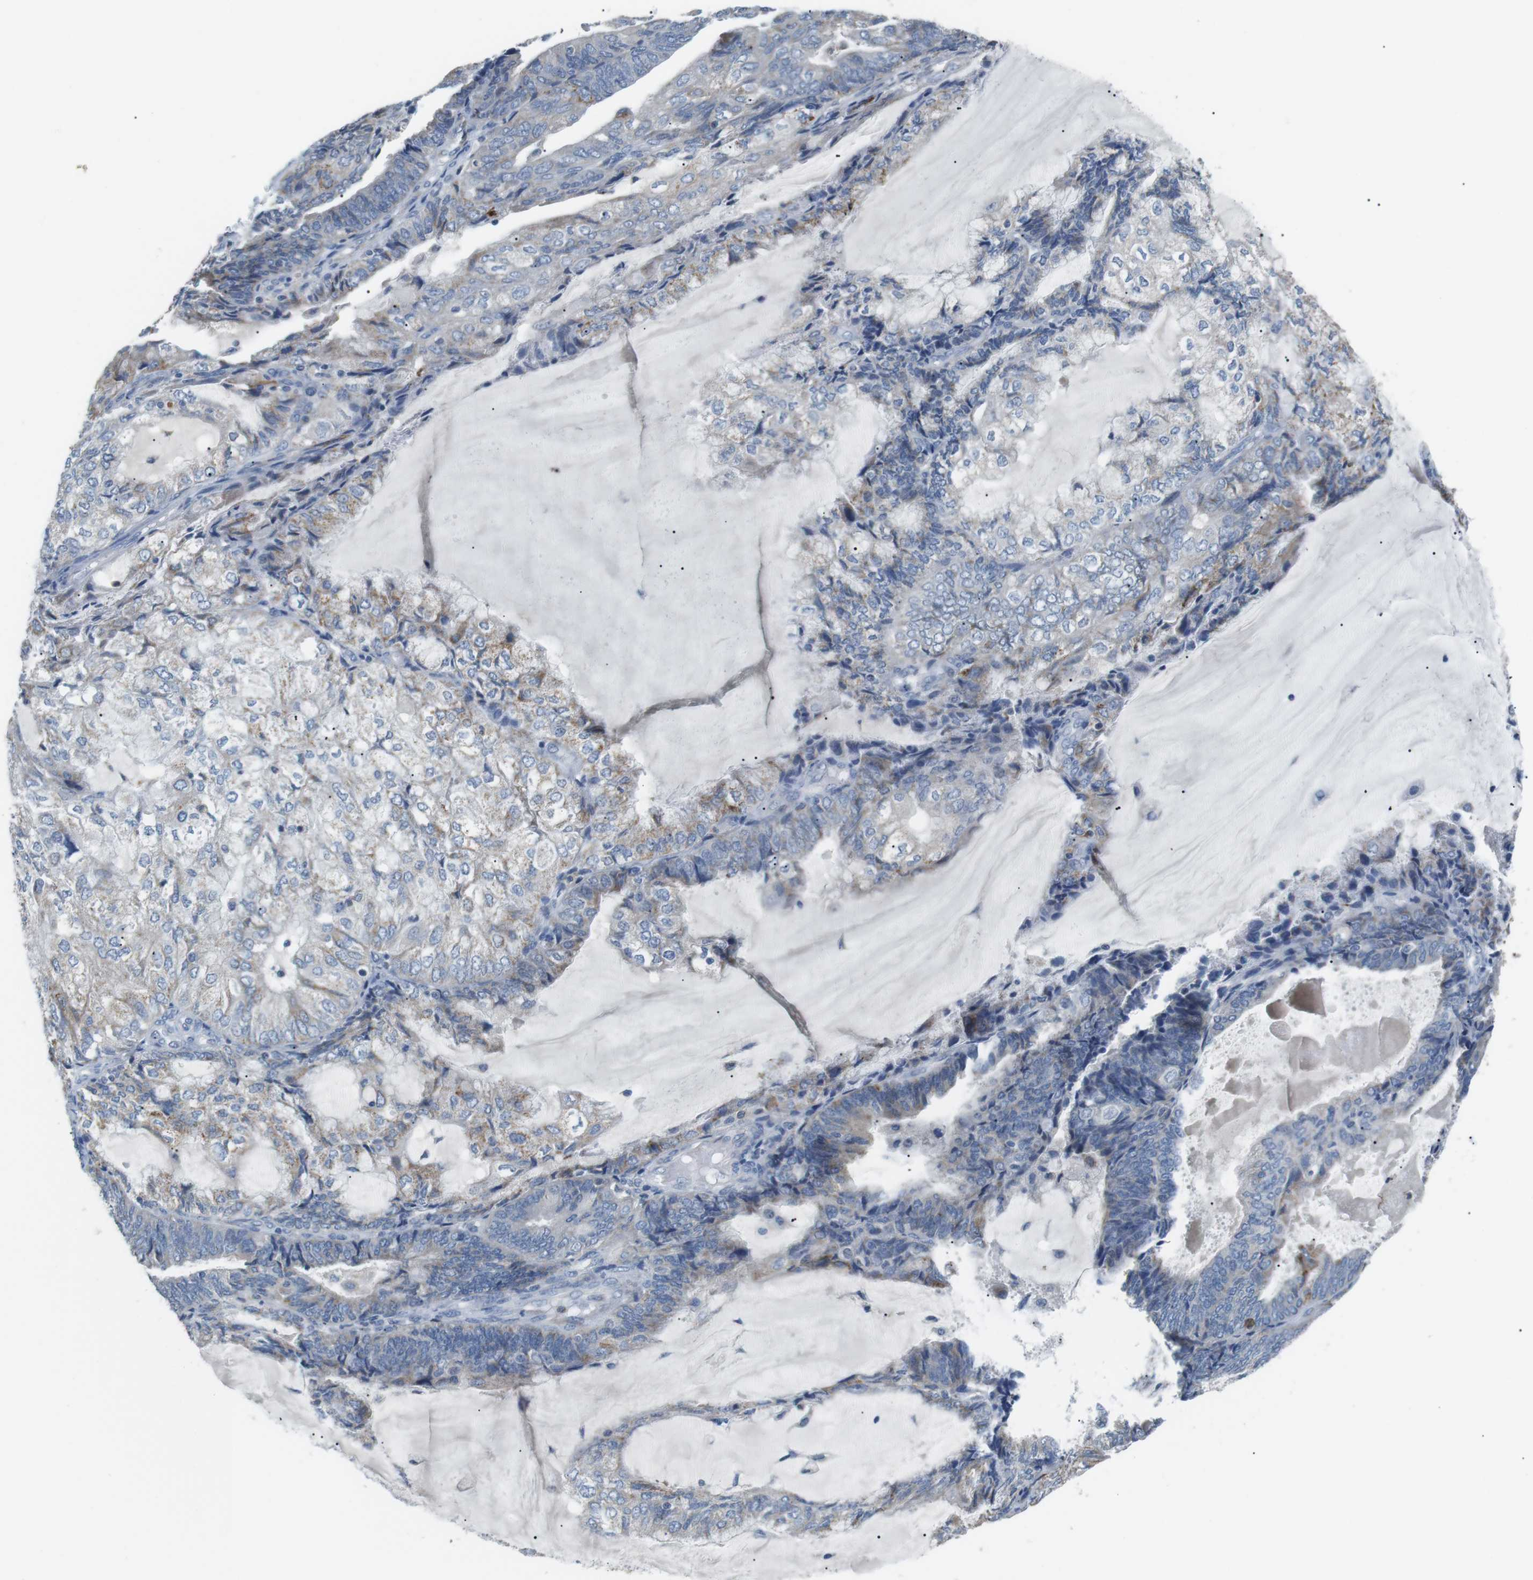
{"staining": {"intensity": "weak", "quantity": "<25%", "location": "cytoplasmic/membranous"}, "tissue": "endometrial cancer", "cell_type": "Tumor cells", "image_type": "cancer", "snomed": [{"axis": "morphology", "description": "Adenocarcinoma, NOS"}, {"axis": "topography", "description": "Endometrium"}], "caption": "Human adenocarcinoma (endometrial) stained for a protein using IHC demonstrates no staining in tumor cells.", "gene": "CD300E", "patient": {"sex": "female", "age": 81}}